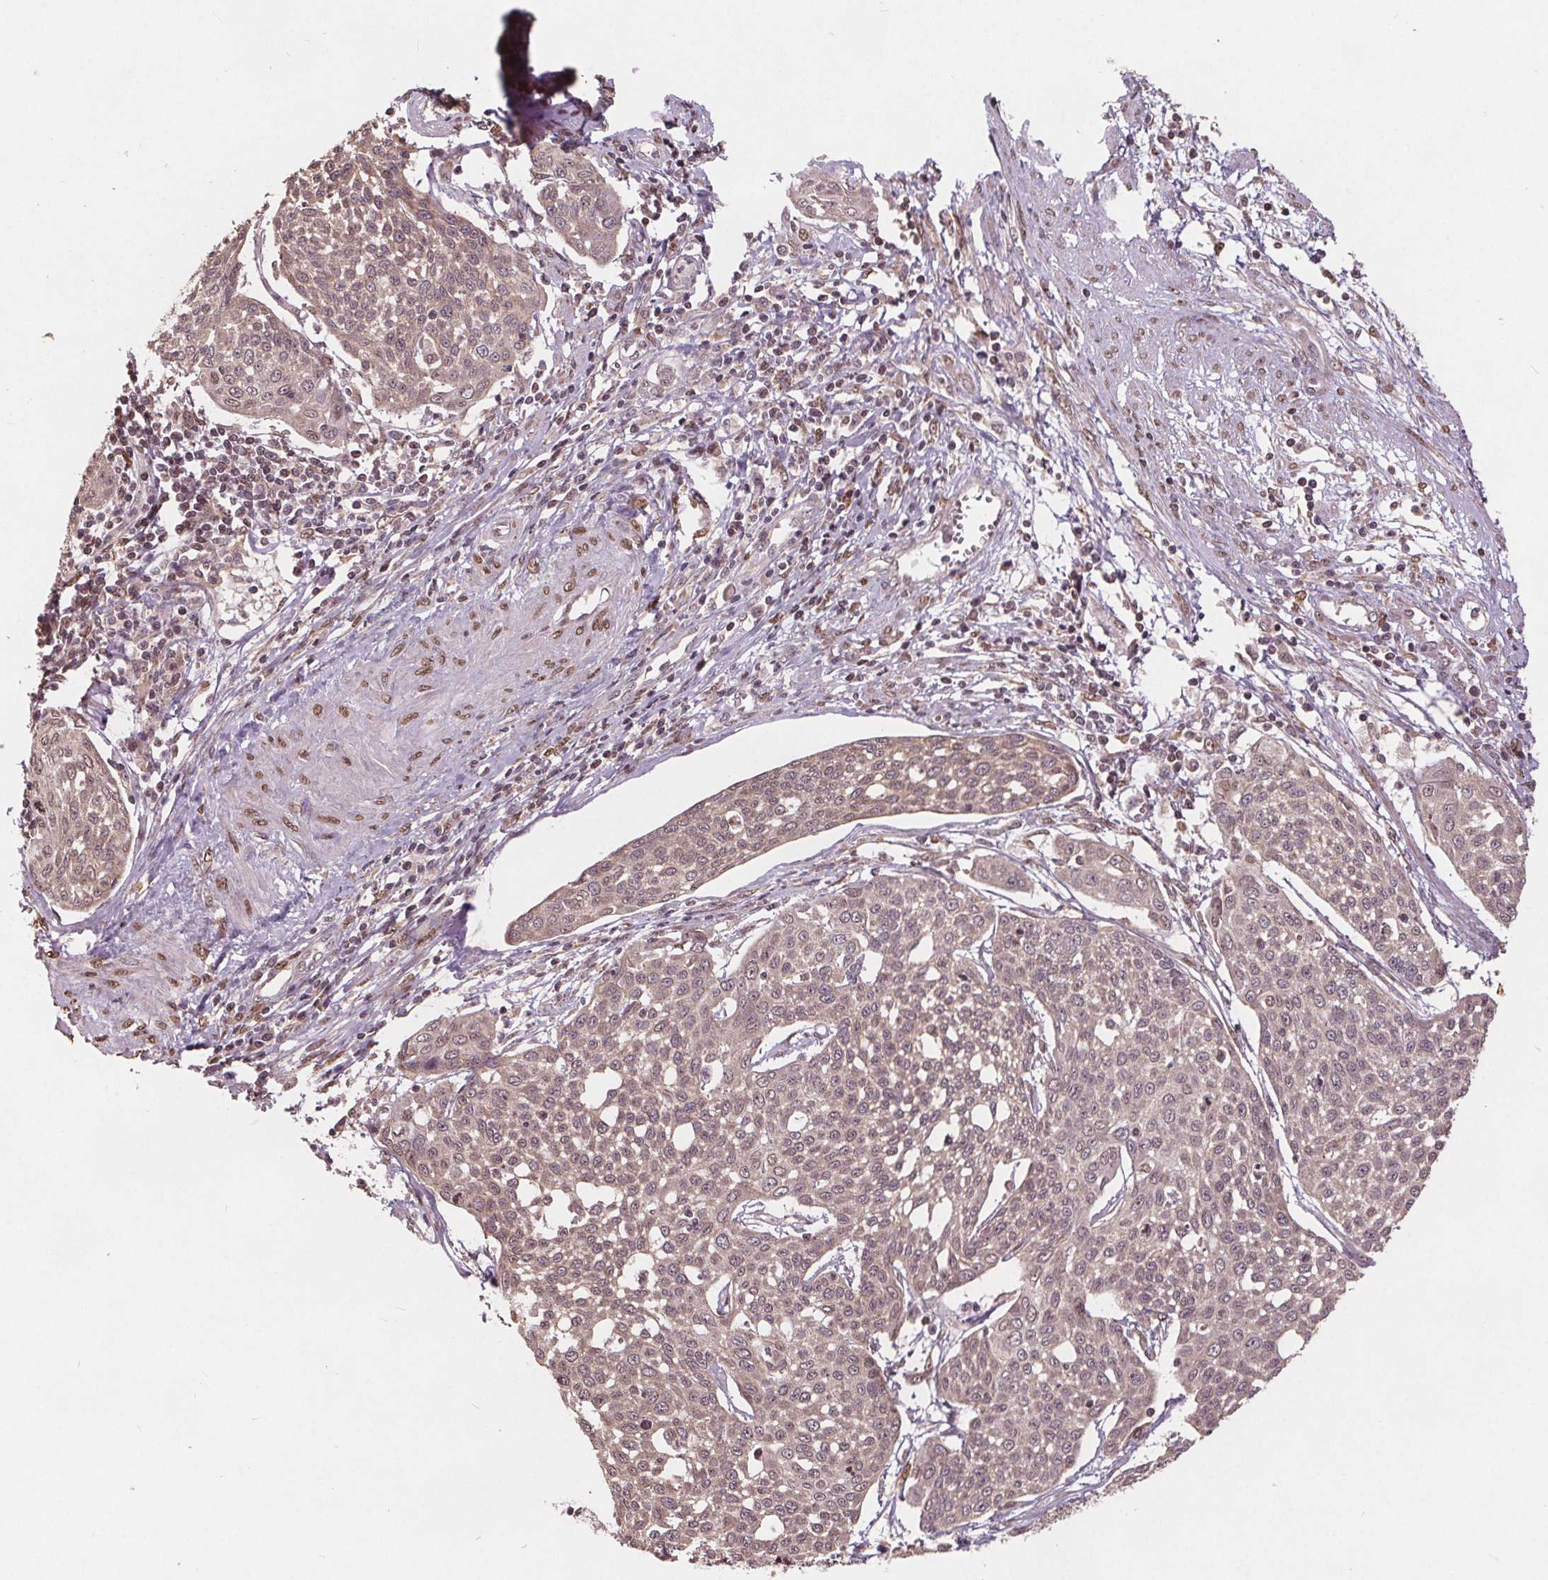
{"staining": {"intensity": "weak", "quantity": ">75%", "location": "cytoplasmic/membranous,nuclear"}, "tissue": "cervical cancer", "cell_type": "Tumor cells", "image_type": "cancer", "snomed": [{"axis": "morphology", "description": "Squamous cell carcinoma, NOS"}, {"axis": "topography", "description": "Cervix"}], "caption": "Tumor cells show weak cytoplasmic/membranous and nuclear expression in approximately >75% of cells in squamous cell carcinoma (cervical).", "gene": "HIF1AN", "patient": {"sex": "female", "age": 34}}